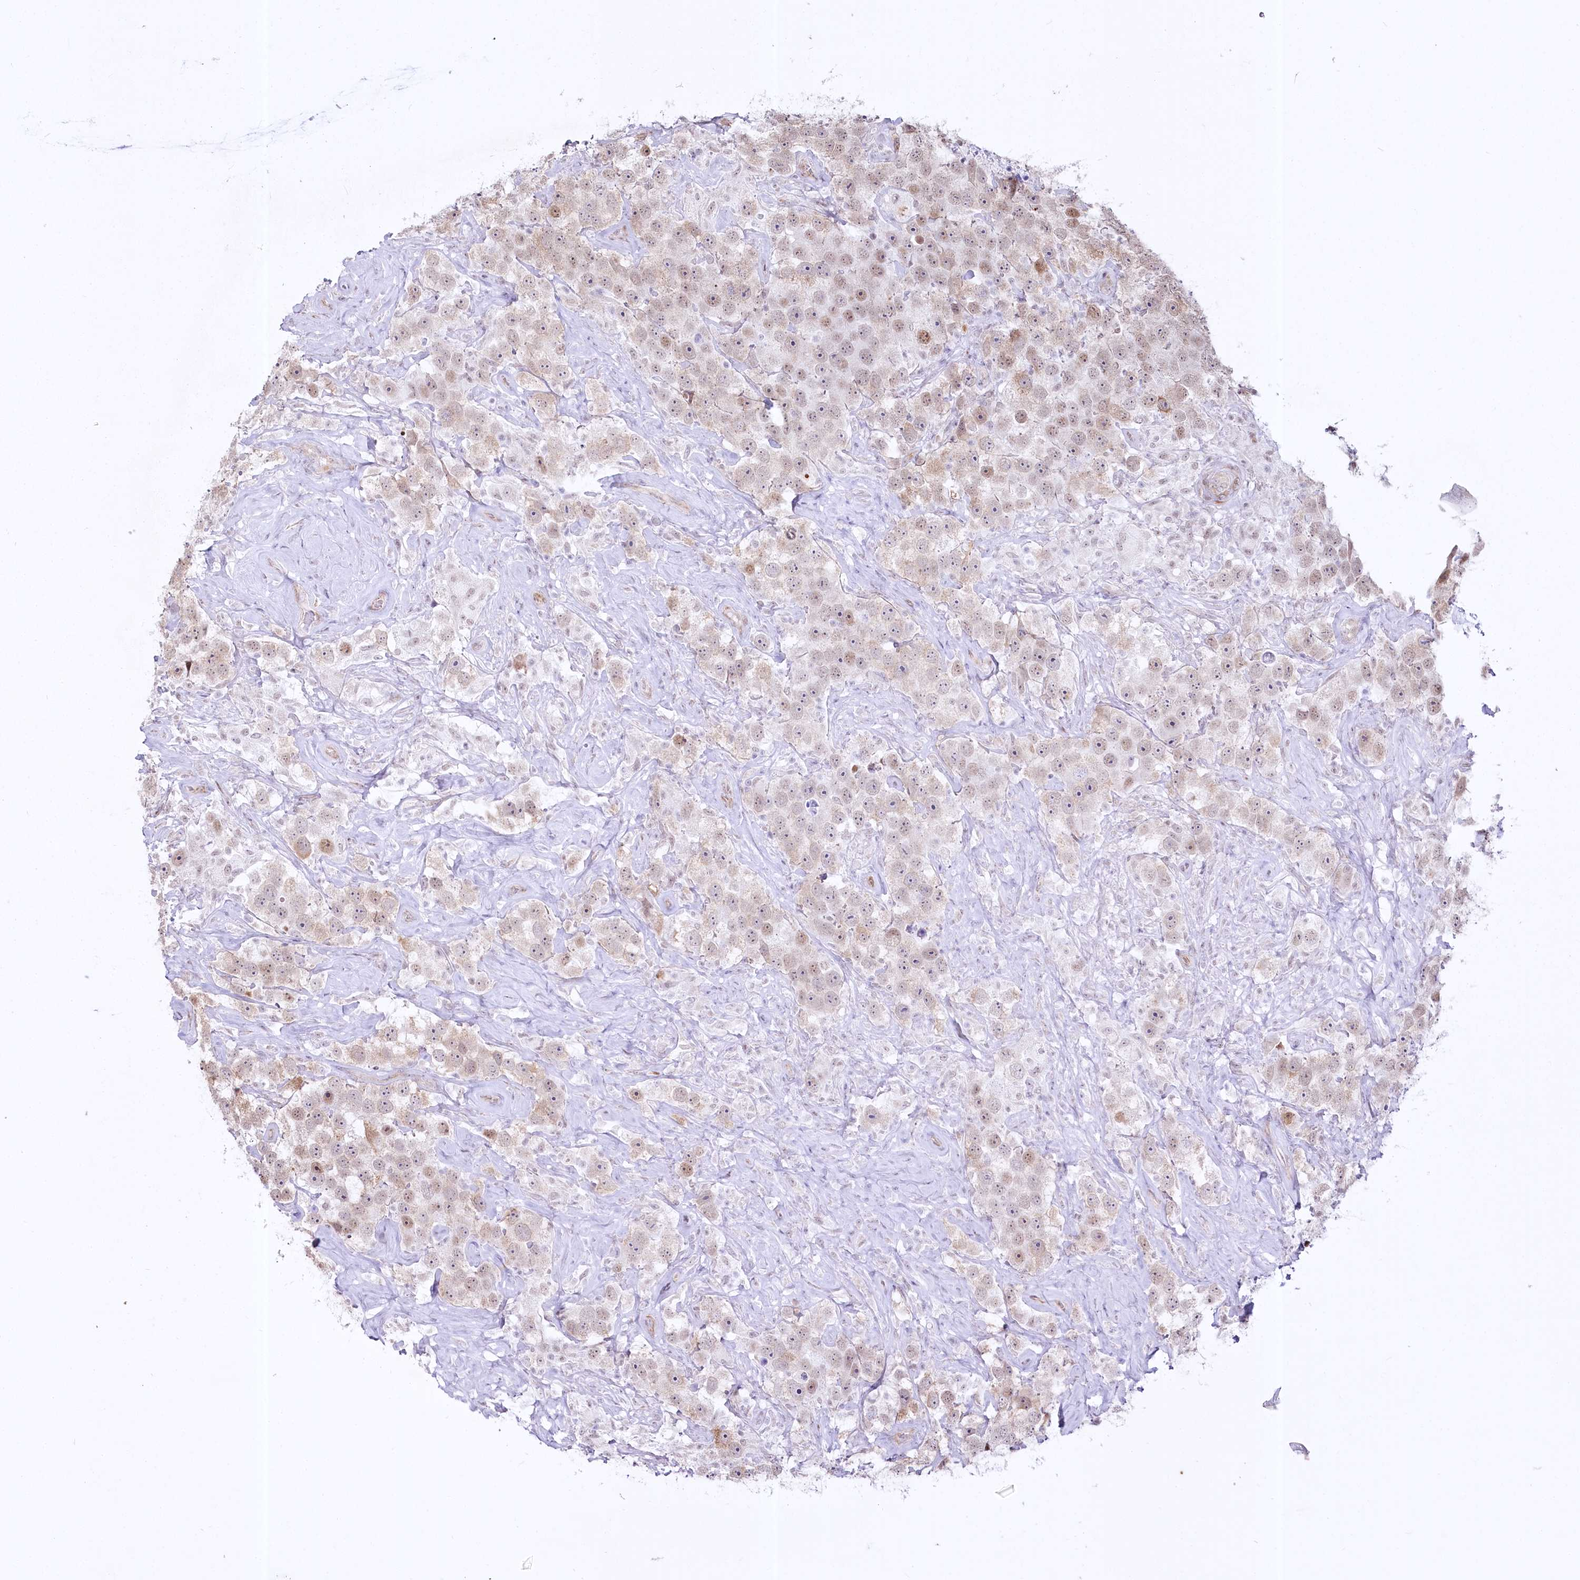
{"staining": {"intensity": "weak", "quantity": "25%-75%", "location": "nuclear"}, "tissue": "testis cancer", "cell_type": "Tumor cells", "image_type": "cancer", "snomed": [{"axis": "morphology", "description": "Seminoma, NOS"}, {"axis": "topography", "description": "Testis"}], "caption": "Immunohistochemical staining of testis cancer shows weak nuclear protein positivity in approximately 25%-75% of tumor cells.", "gene": "YBX3", "patient": {"sex": "male", "age": 49}}